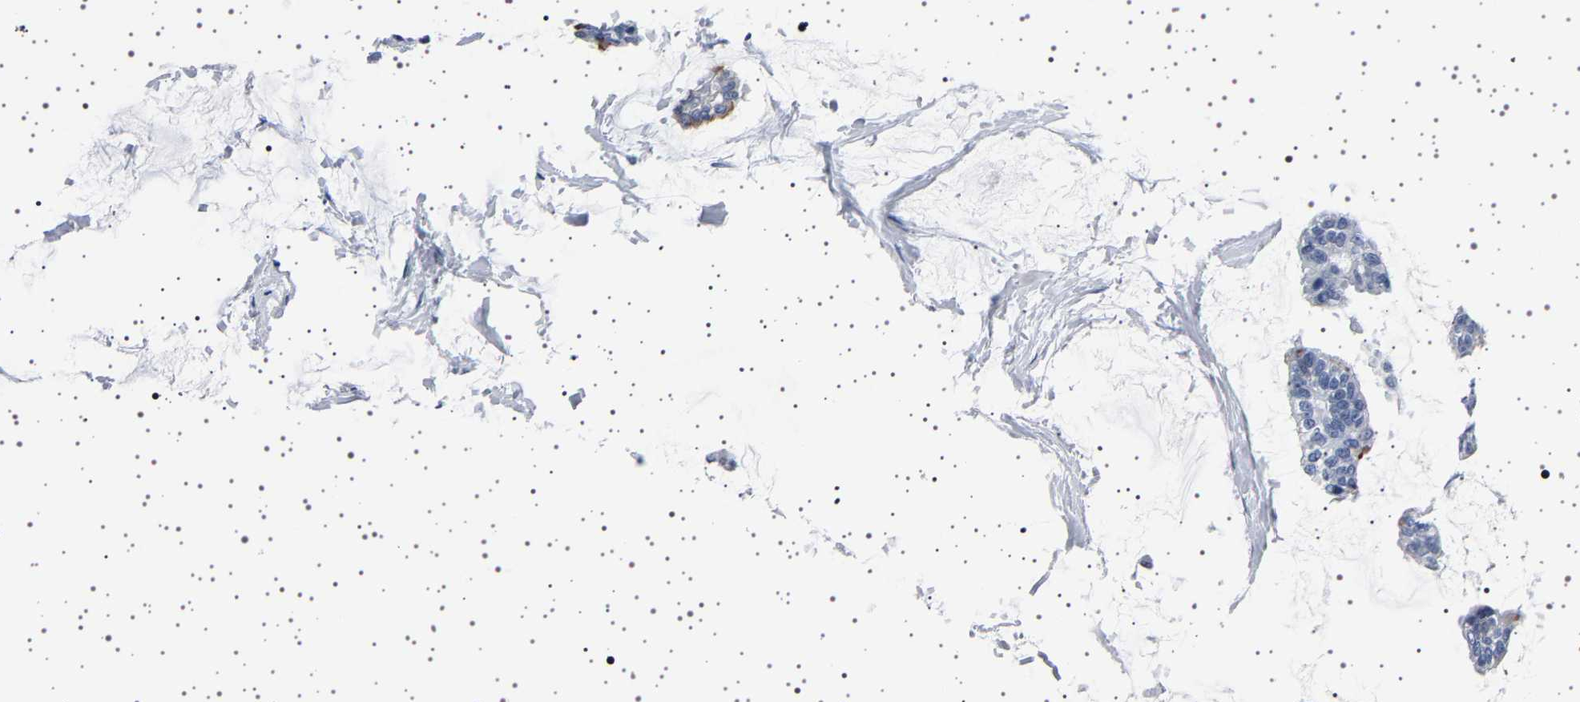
{"staining": {"intensity": "negative", "quantity": "none", "location": "none"}, "tissue": "breast cancer", "cell_type": "Tumor cells", "image_type": "cancer", "snomed": [{"axis": "morphology", "description": "Duct carcinoma"}, {"axis": "topography", "description": "Breast"}], "caption": "This is an IHC image of invasive ductal carcinoma (breast). There is no expression in tumor cells.", "gene": "TFF3", "patient": {"sex": "female", "age": 93}}